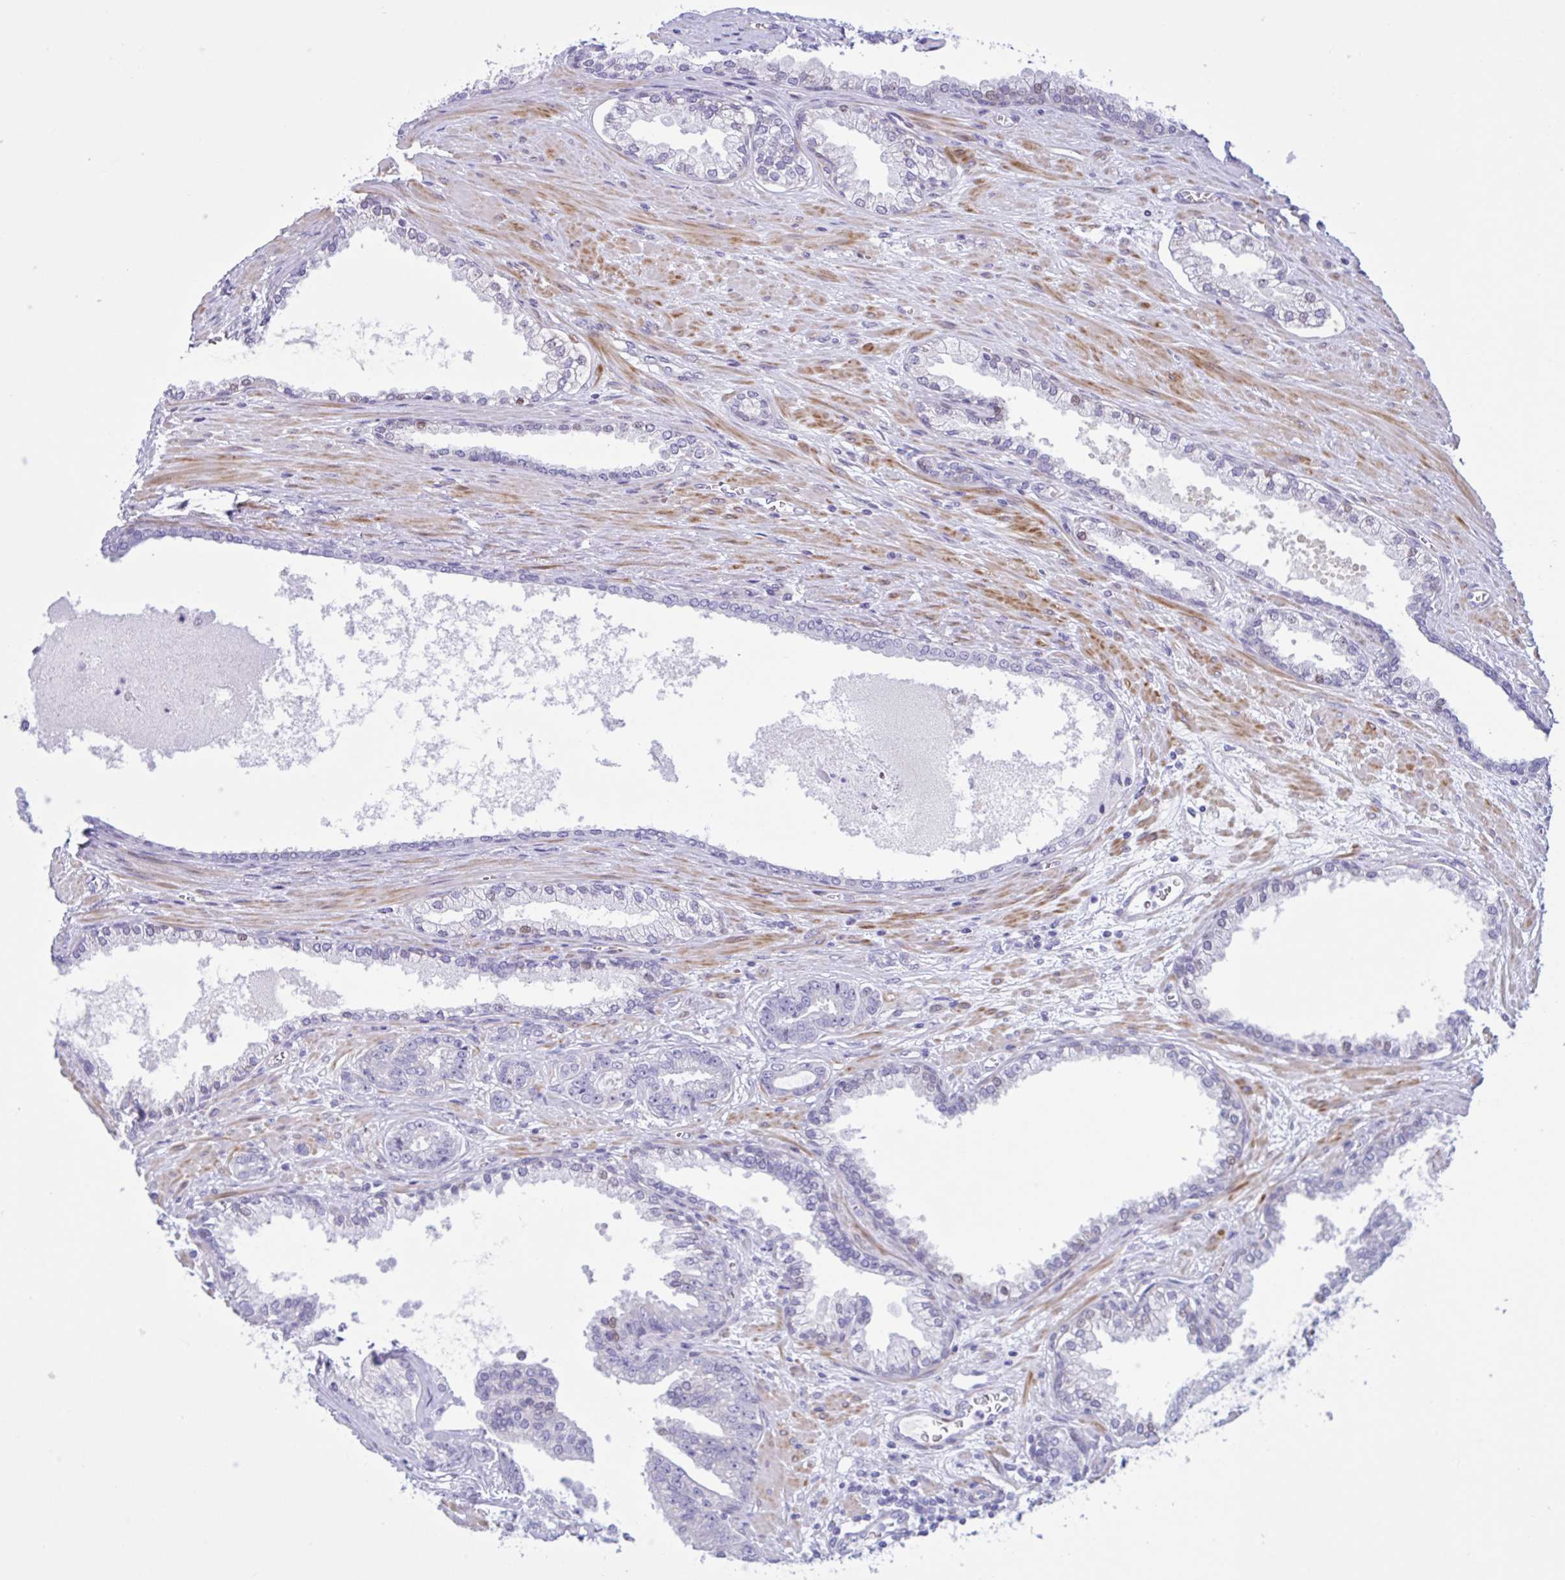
{"staining": {"intensity": "negative", "quantity": "none", "location": "none"}, "tissue": "prostate cancer", "cell_type": "Tumor cells", "image_type": "cancer", "snomed": [{"axis": "morphology", "description": "Adenocarcinoma, Low grade"}, {"axis": "topography", "description": "Prostate"}], "caption": "Prostate cancer was stained to show a protein in brown. There is no significant positivity in tumor cells.", "gene": "AHCYL2", "patient": {"sex": "male", "age": 61}}